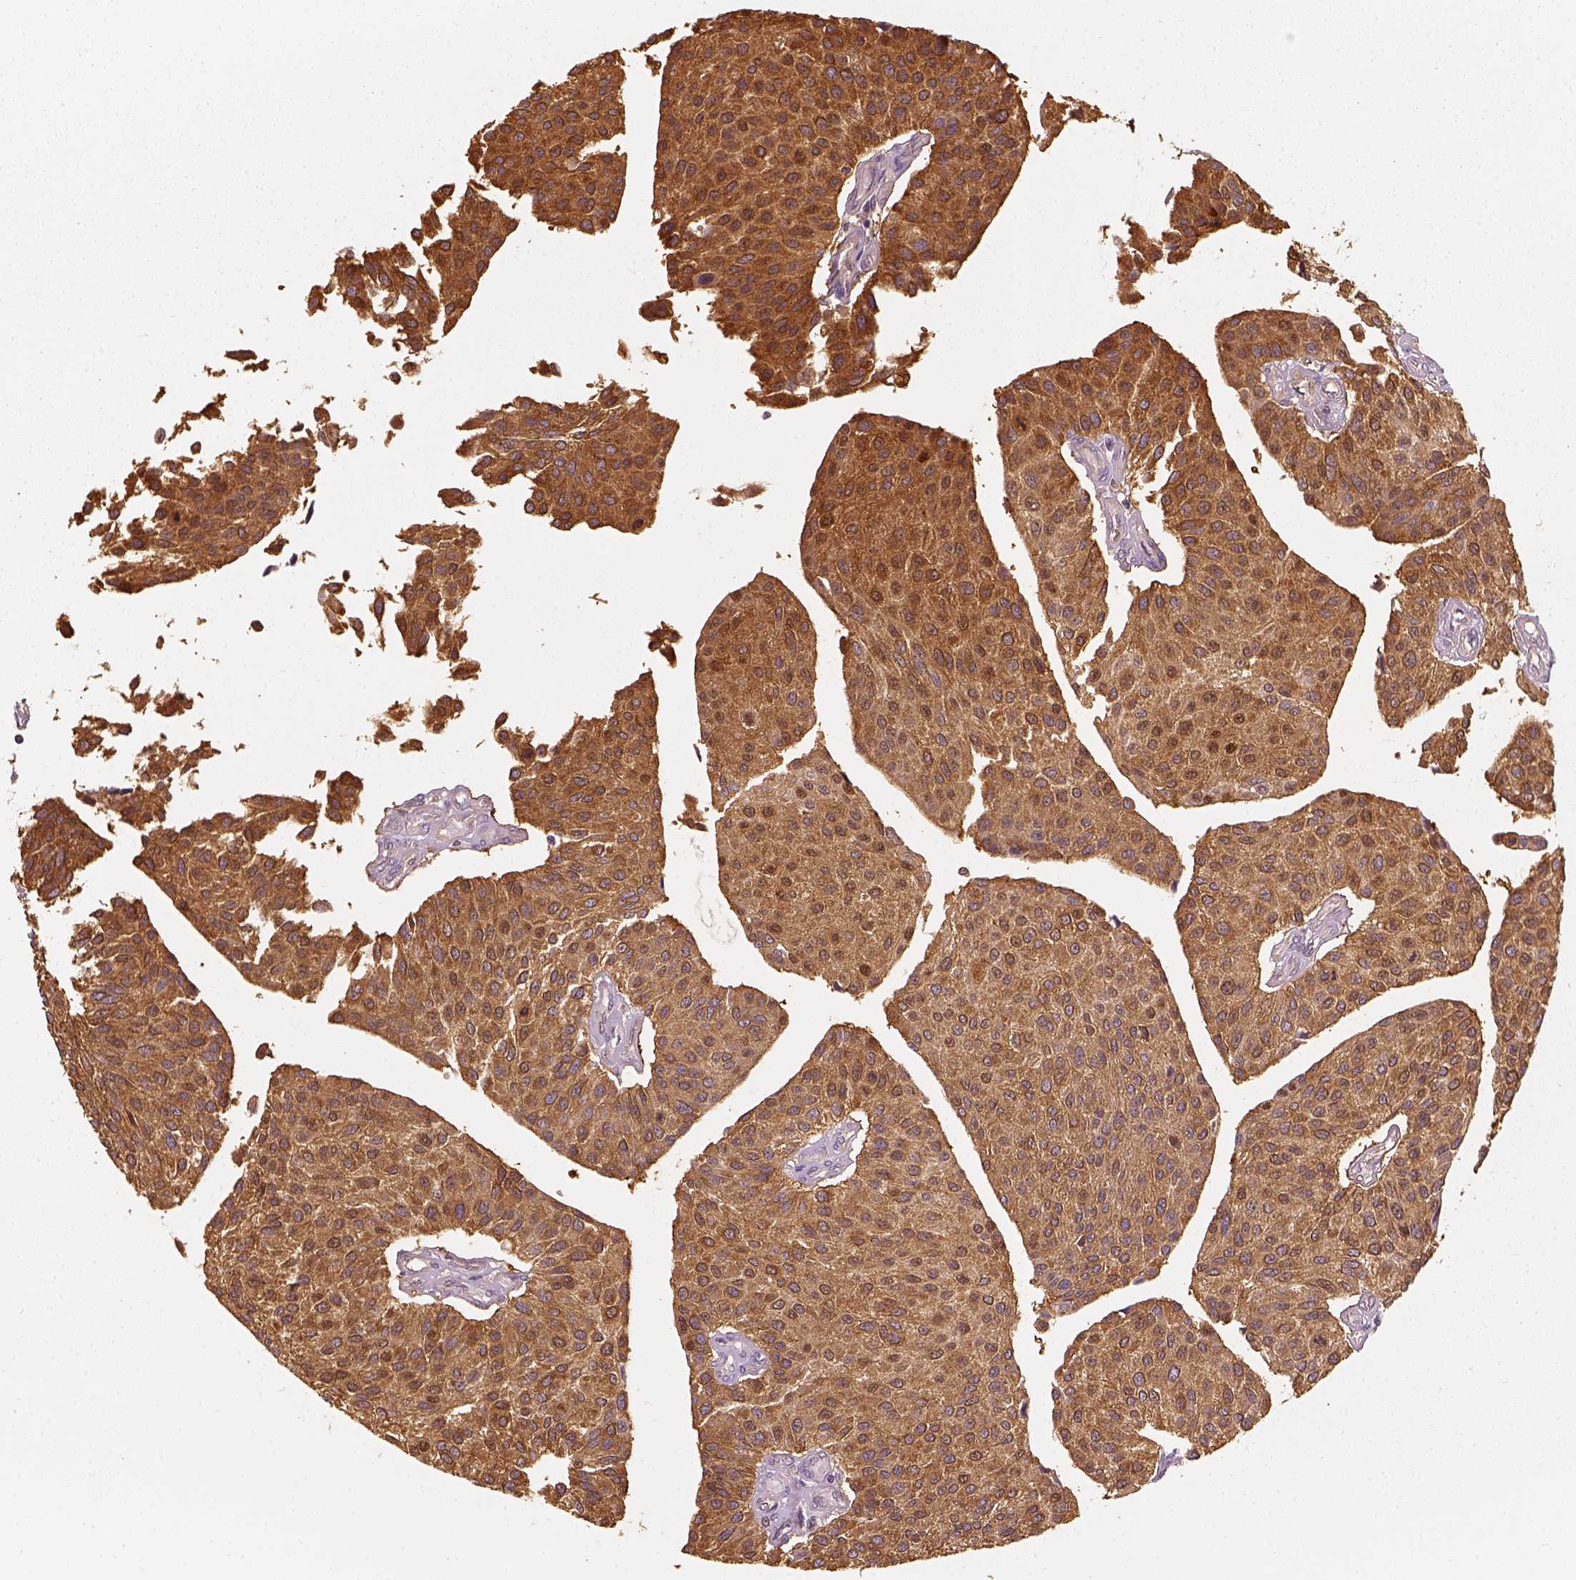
{"staining": {"intensity": "strong", "quantity": ">75%", "location": "cytoplasmic/membranous"}, "tissue": "urothelial cancer", "cell_type": "Tumor cells", "image_type": "cancer", "snomed": [{"axis": "morphology", "description": "Urothelial carcinoma, NOS"}, {"axis": "topography", "description": "Urinary bladder"}], "caption": "Immunohistochemical staining of human transitional cell carcinoma demonstrates high levels of strong cytoplasmic/membranous expression in about >75% of tumor cells. Nuclei are stained in blue.", "gene": "SQSTM1", "patient": {"sex": "male", "age": 55}}